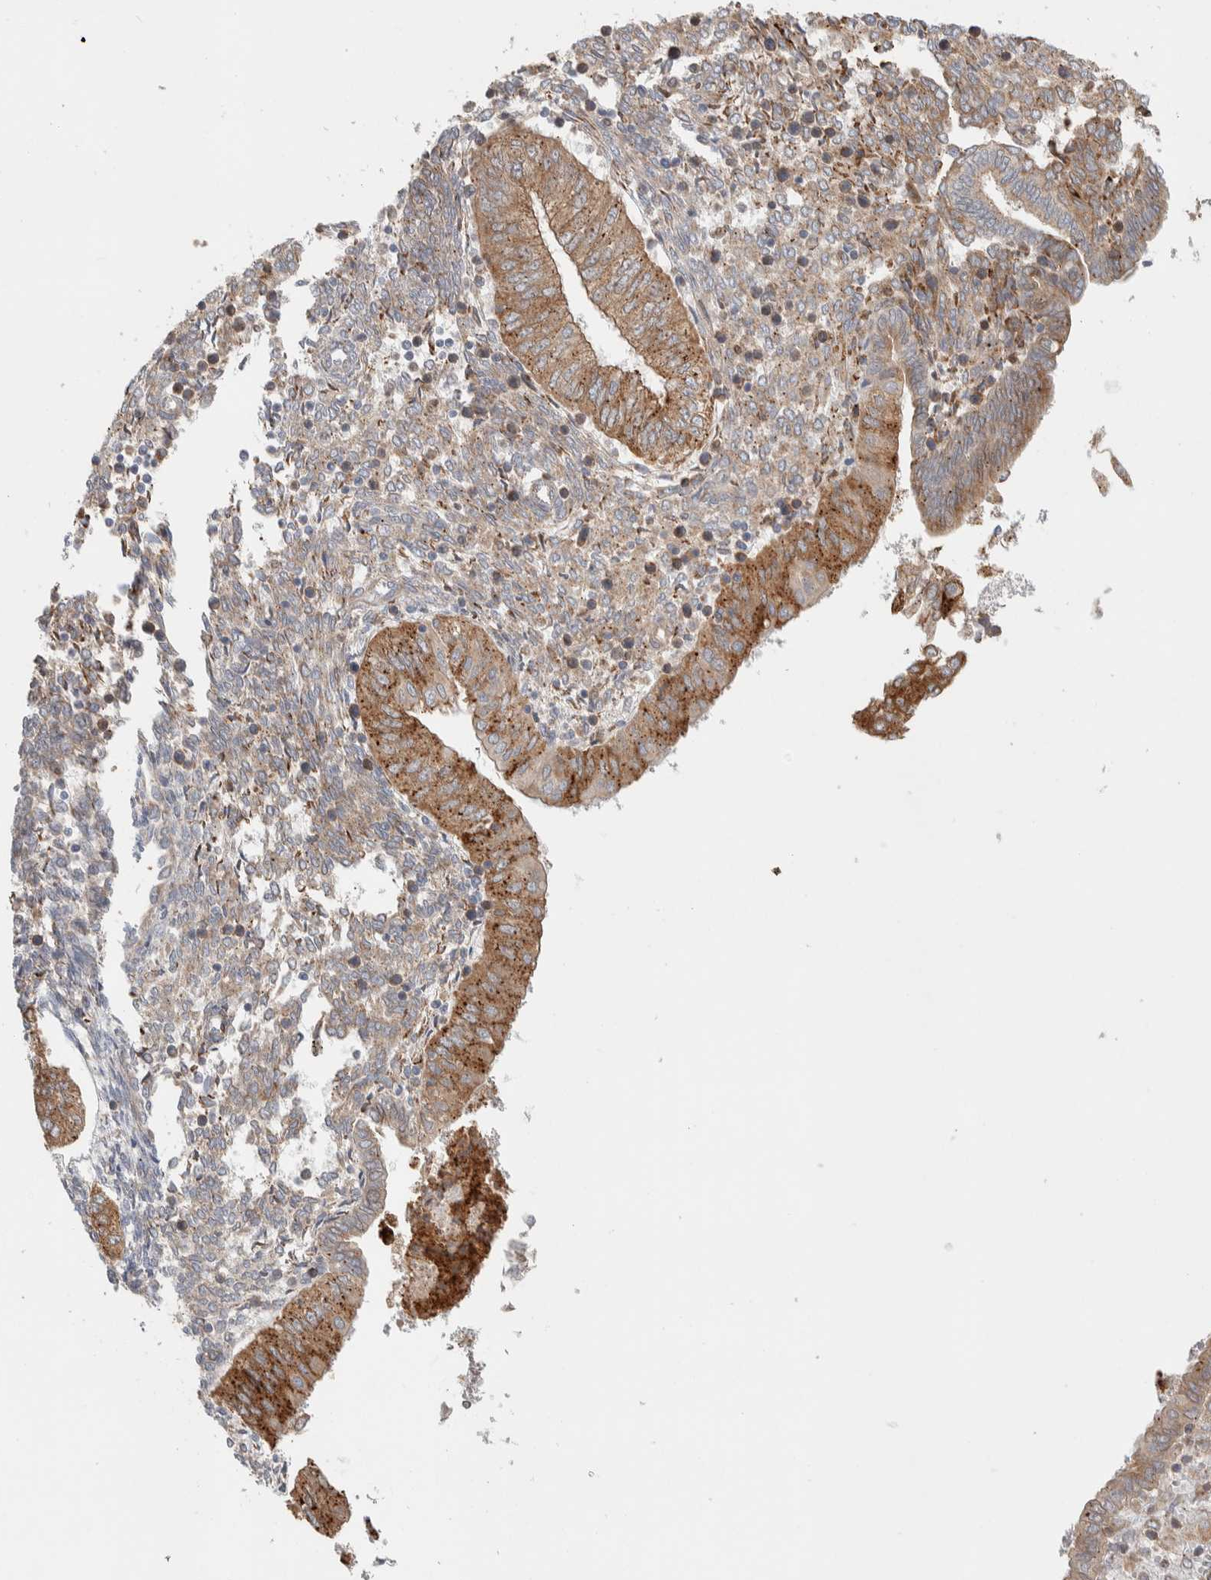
{"staining": {"intensity": "strong", "quantity": ">75%", "location": "cytoplasmic/membranous"}, "tissue": "endometrial cancer", "cell_type": "Tumor cells", "image_type": "cancer", "snomed": [{"axis": "morphology", "description": "Normal tissue, NOS"}, {"axis": "morphology", "description": "Adenocarcinoma, NOS"}, {"axis": "topography", "description": "Endometrium"}], "caption": "Protein staining exhibits strong cytoplasmic/membranous staining in approximately >75% of tumor cells in endometrial adenocarcinoma.", "gene": "ADCY8", "patient": {"sex": "female", "age": 53}}